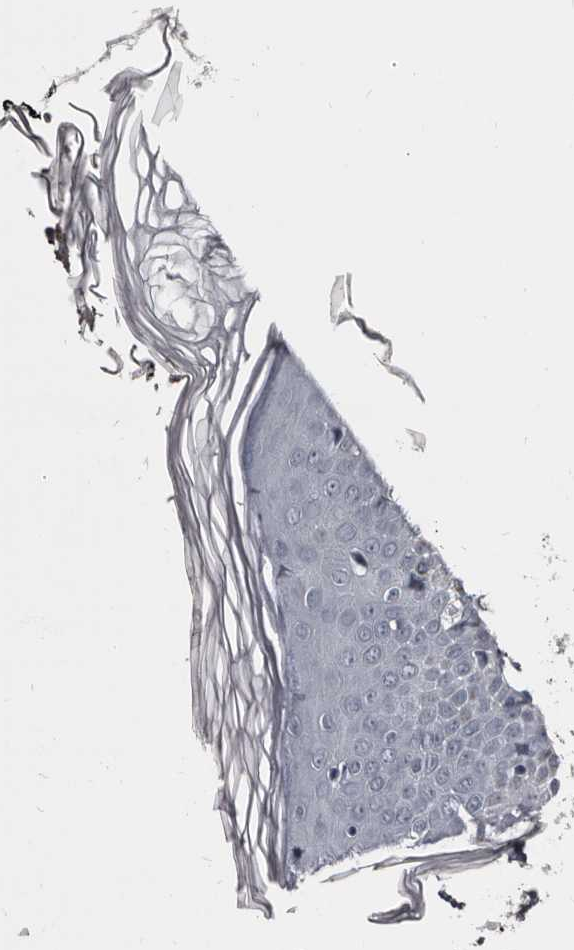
{"staining": {"intensity": "negative", "quantity": "none", "location": "none"}, "tissue": "skin", "cell_type": "Fibroblasts", "image_type": "normal", "snomed": [{"axis": "morphology", "description": "Normal tissue, NOS"}, {"axis": "topography", "description": "Skin"}], "caption": "The image reveals no staining of fibroblasts in unremarkable skin.", "gene": "GREB1", "patient": {"sex": "female", "age": 64}}